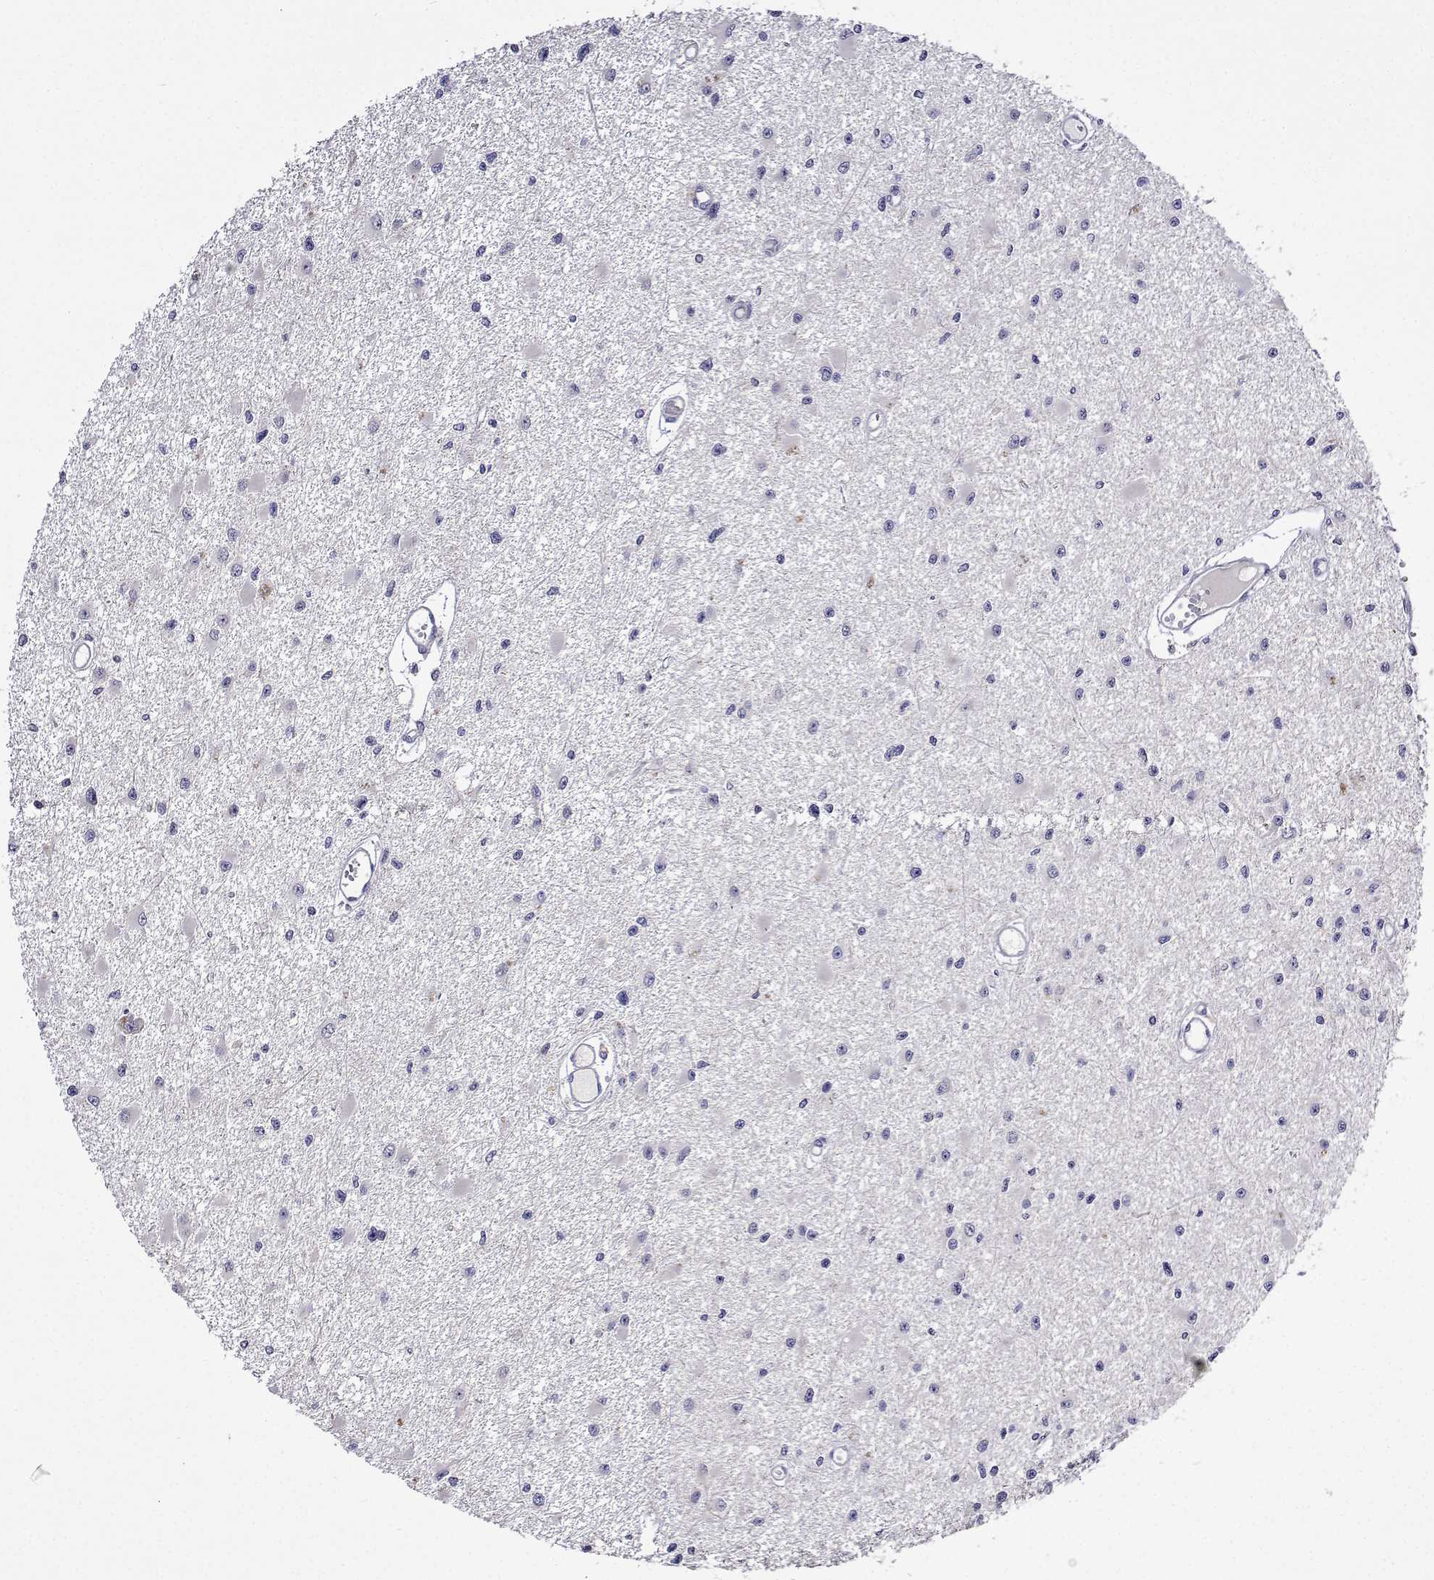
{"staining": {"intensity": "negative", "quantity": "none", "location": "none"}, "tissue": "glioma", "cell_type": "Tumor cells", "image_type": "cancer", "snomed": [{"axis": "morphology", "description": "Glioma, malignant, High grade"}, {"axis": "topography", "description": "Brain"}], "caption": "This is an immunohistochemistry (IHC) micrograph of human malignant glioma (high-grade). There is no positivity in tumor cells.", "gene": "SULT2A1", "patient": {"sex": "male", "age": 54}}